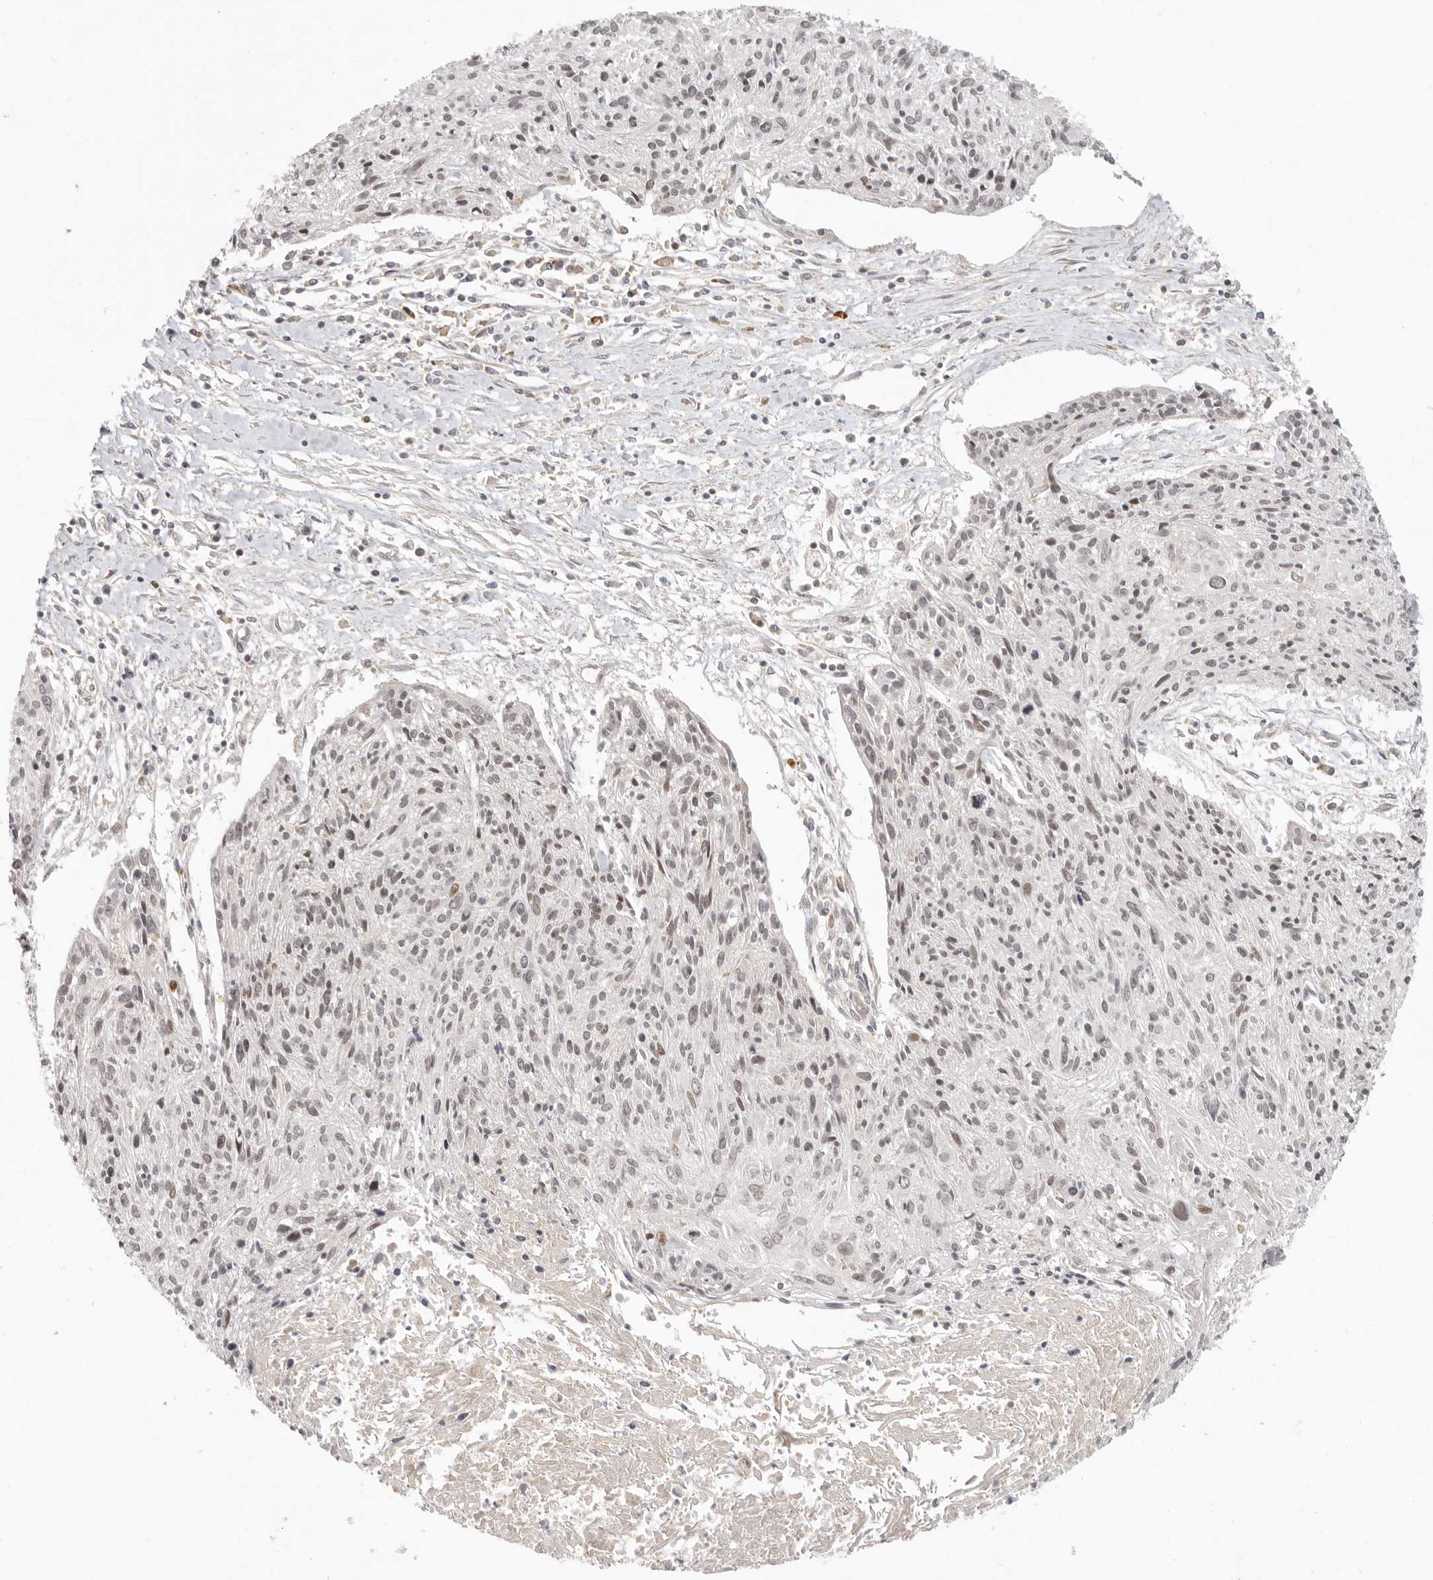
{"staining": {"intensity": "weak", "quantity": ">75%", "location": "nuclear"}, "tissue": "cervical cancer", "cell_type": "Tumor cells", "image_type": "cancer", "snomed": [{"axis": "morphology", "description": "Squamous cell carcinoma, NOS"}, {"axis": "topography", "description": "Cervix"}], "caption": "Immunohistochemistry (IHC) (DAB) staining of human cervical cancer exhibits weak nuclear protein expression in approximately >75% of tumor cells.", "gene": "AHDC1", "patient": {"sex": "female", "age": 51}}